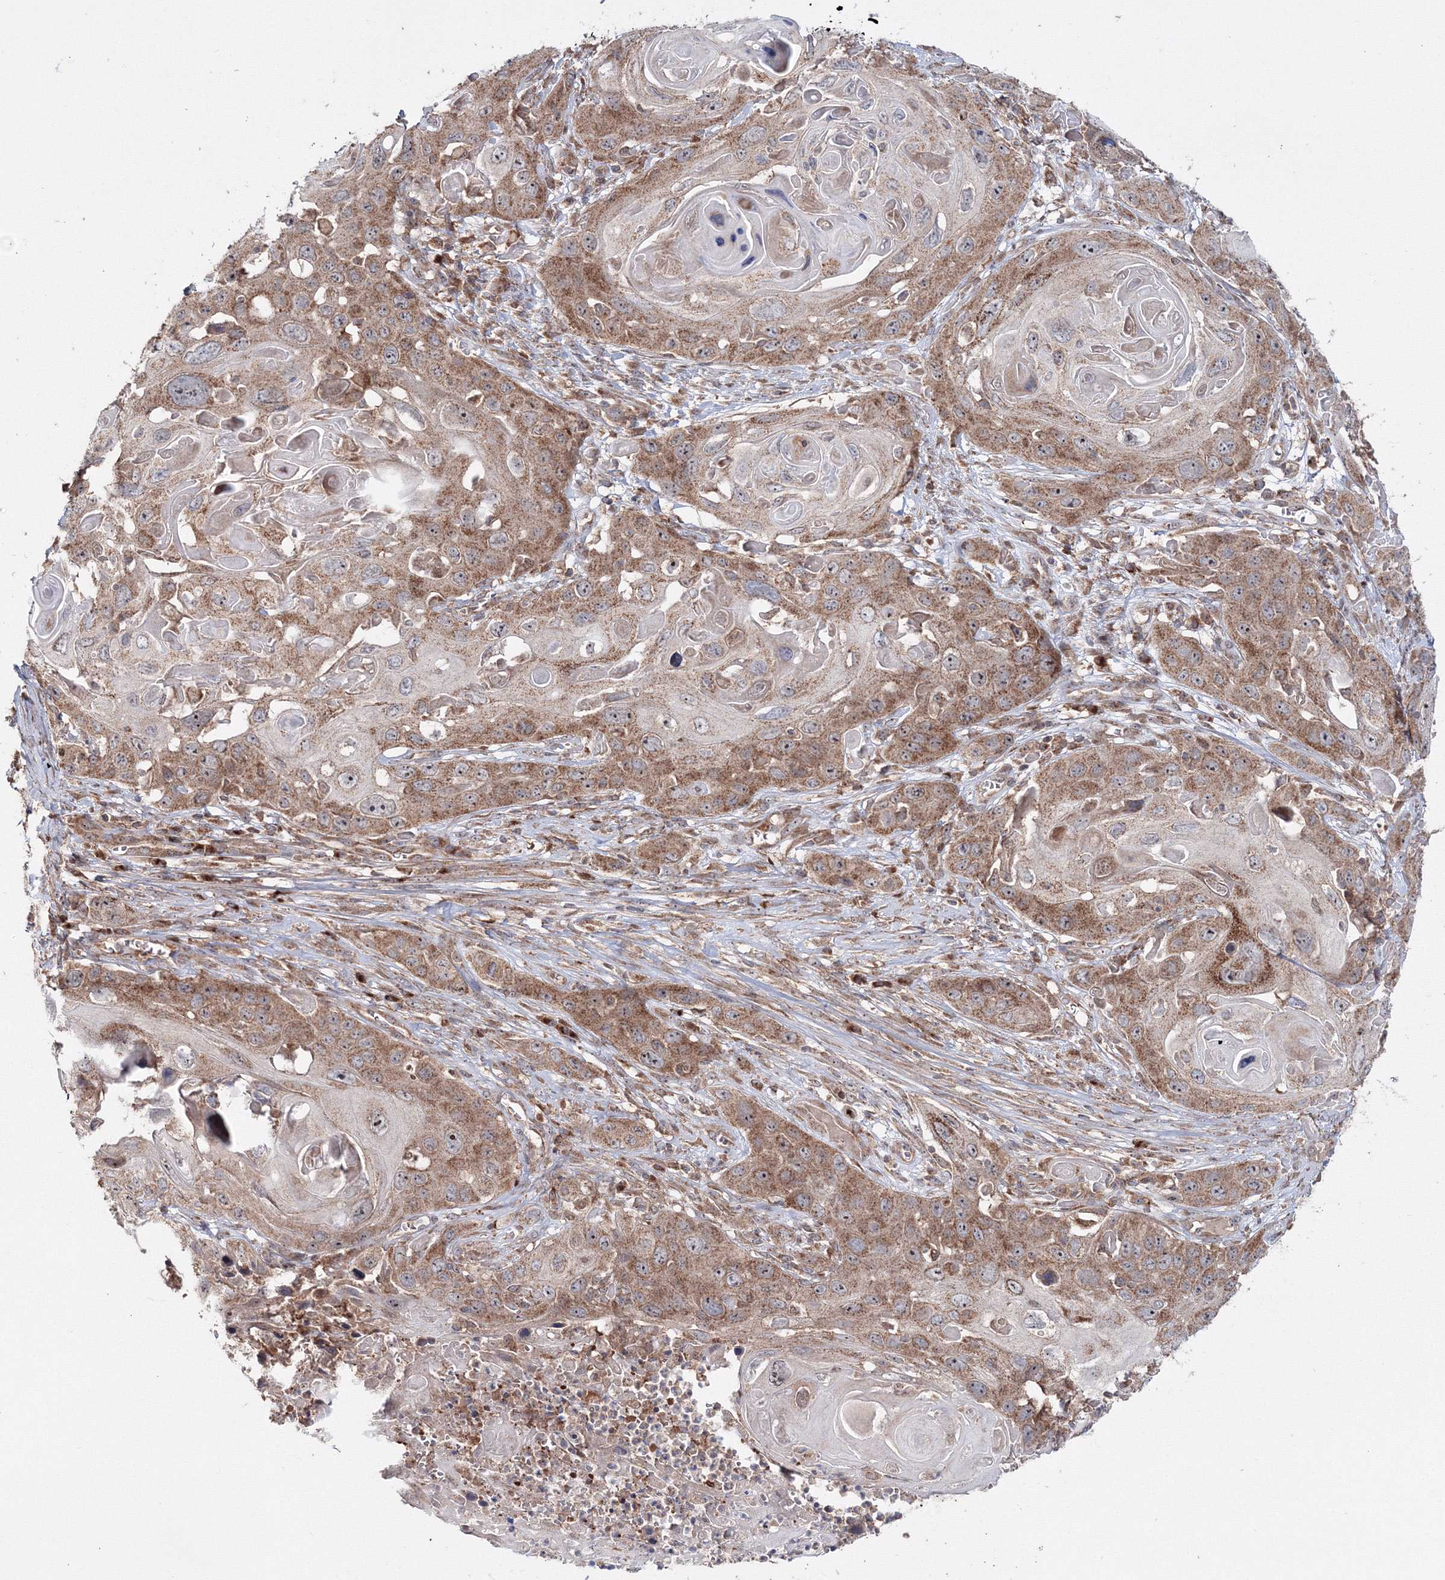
{"staining": {"intensity": "moderate", "quantity": ">75%", "location": "cytoplasmic/membranous"}, "tissue": "skin cancer", "cell_type": "Tumor cells", "image_type": "cancer", "snomed": [{"axis": "morphology", "description": "Squamous cell carcinoma, NOS"}, {"axis": "topography", "description": "Skin"}], "caption": "This histopathology image reveals IHC staining of squamous cell carcinoma (skin), with medium moderate cytoplasmic/membranous expression in about >75% of tumor cells.", "gene": "PEX13", "patient": {"sex": "male", "age": 55}}